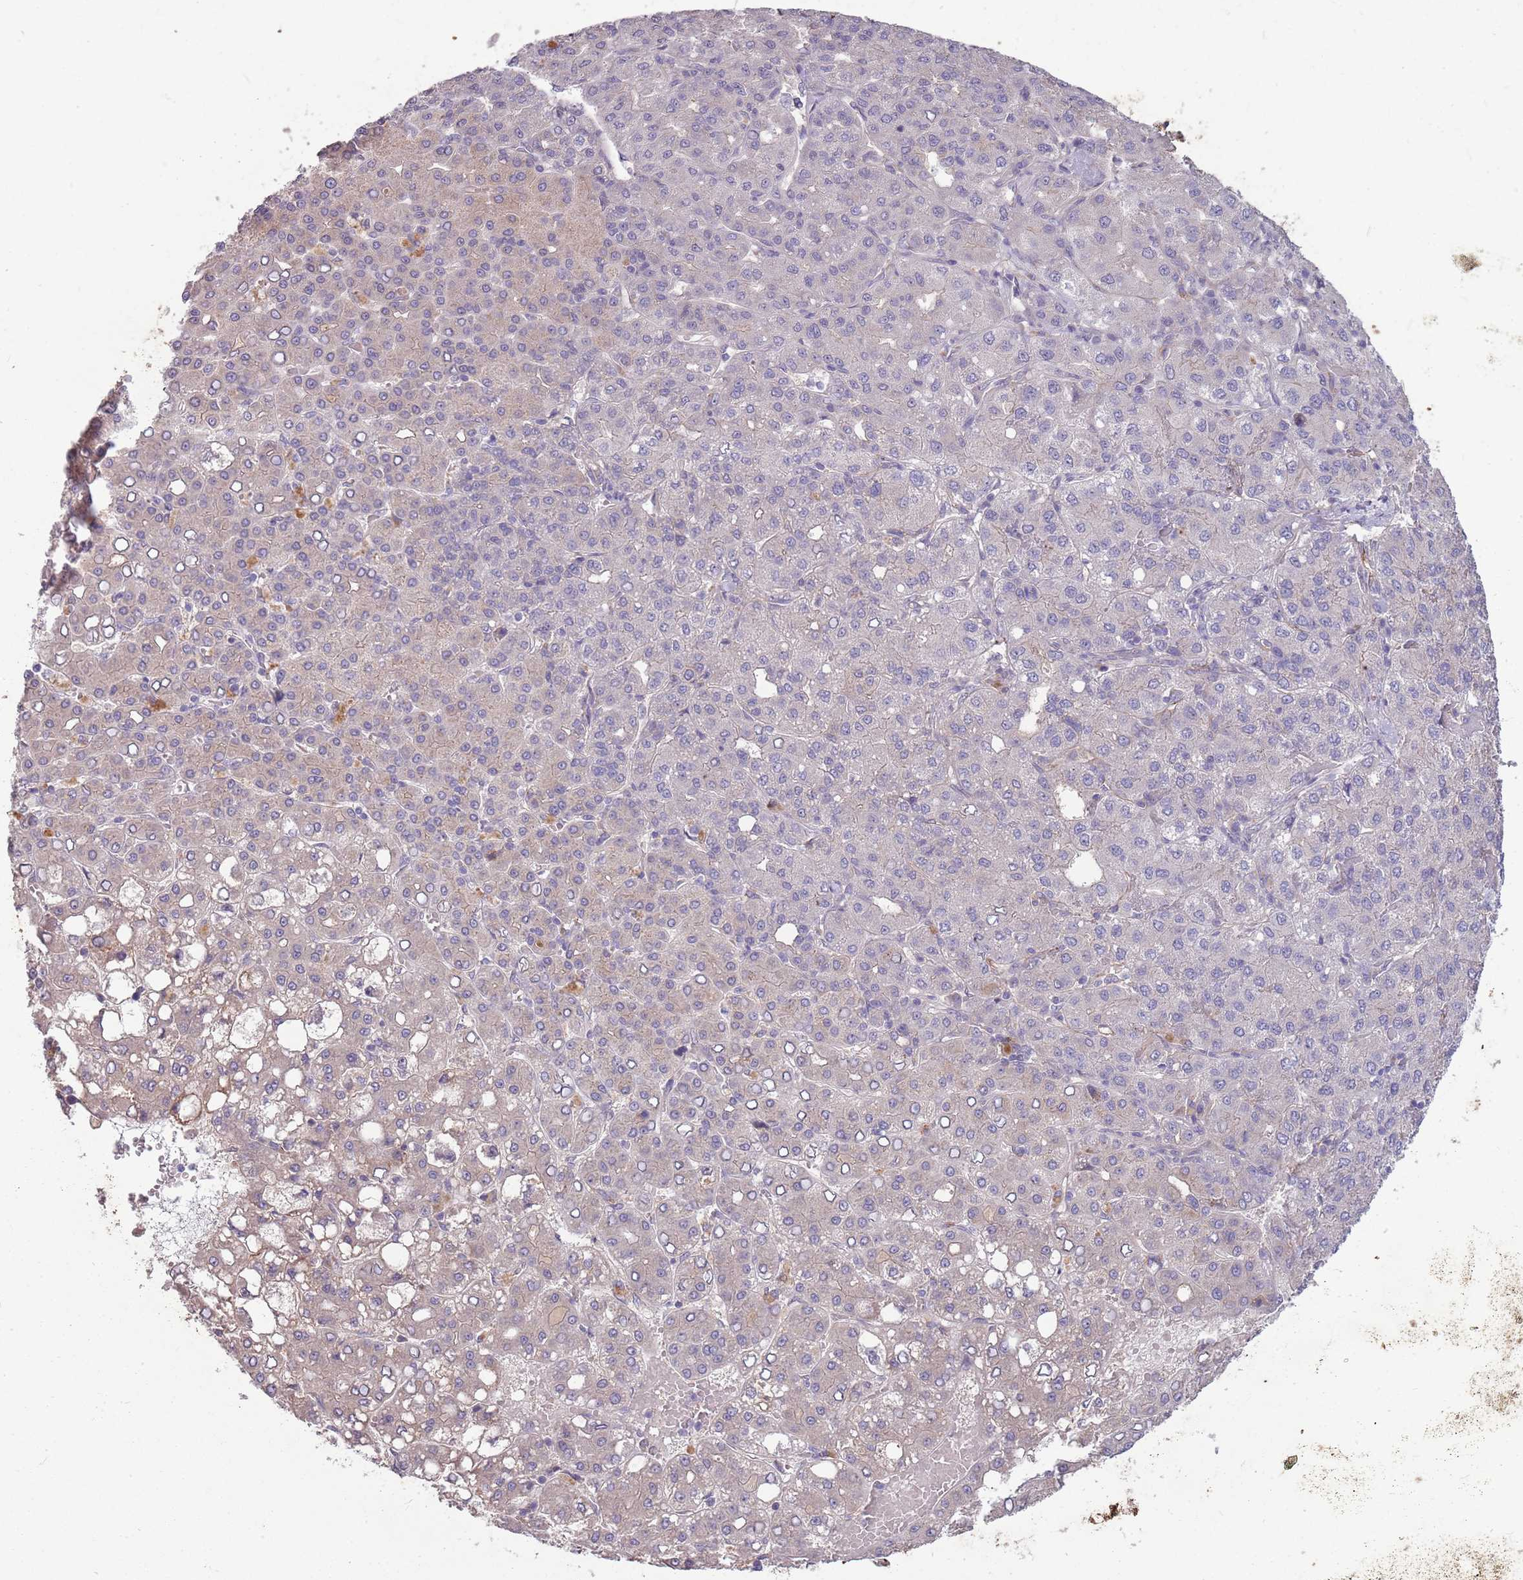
{"staining": {"intensity": "negative", "quantity": "none", "location": "none"}, "tissue": "liver cancer", "cell_type": "Tumor cells", "image_type": "cancer", "snomed": [{"axis": "morphology", "description": "Carcinoma, Hepatocellular, NOS"}, {"axis": "topography", "description": "Liver"}], "caption": "Tumor cells show no significant protein positivity in liver cancer.", "gene": "SAV1", "patient": {"sex": "male", "age": 65}}